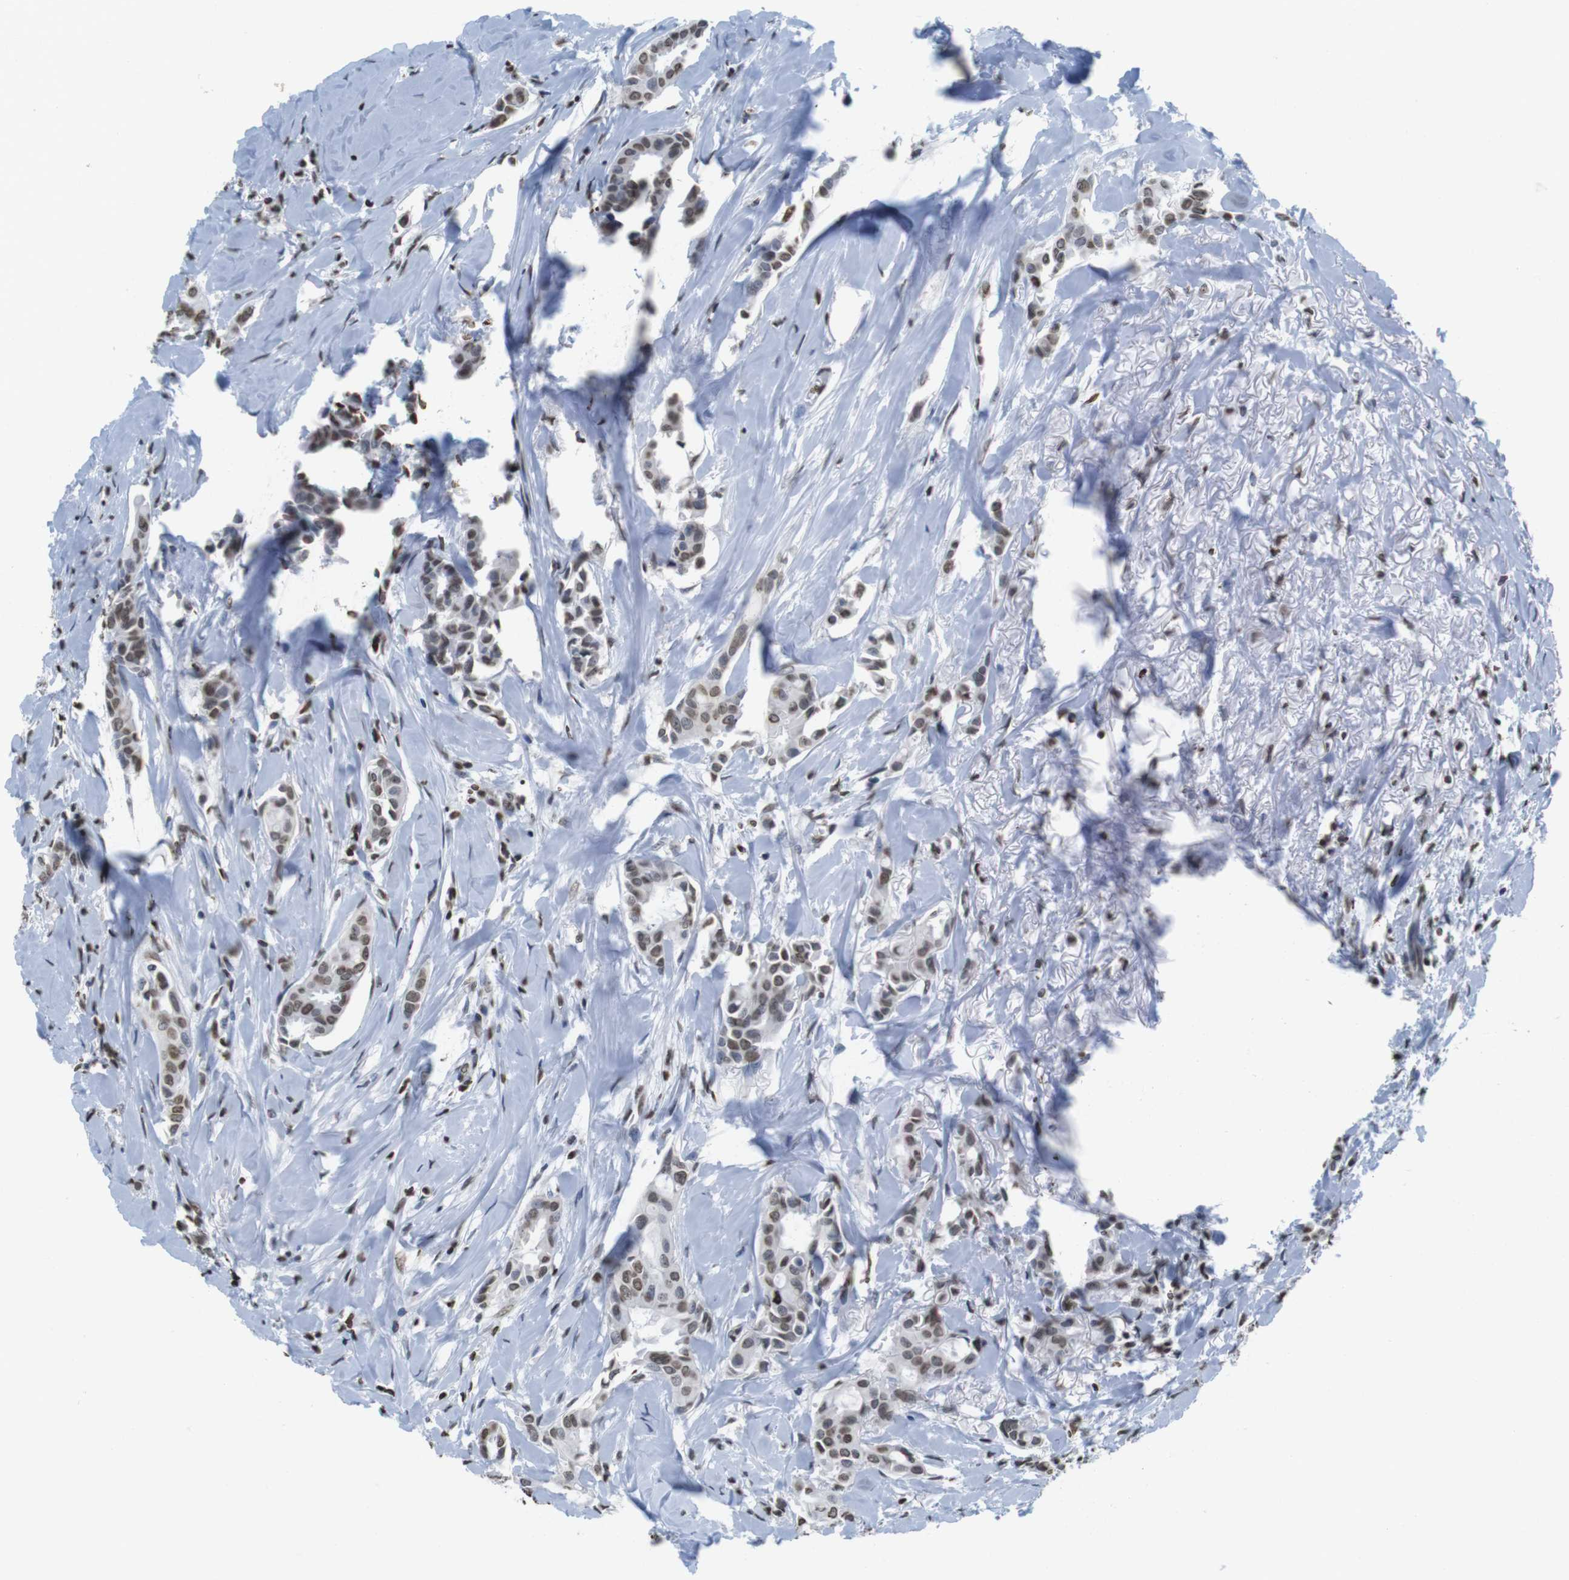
{"staining": {"intensity": "moderate", "quantity": ">75%", "location": "nuclear"}, "tissue": "head and neck cancer", "cell_type": "Tumor cells", "image_type": "cancer", "snomed": [{"axis": "morphology", "description": "Adenocarcinoma, NOS"}, {"axis": "topography", "description": "Salivary gland"}, {"axis": "topography", "description": "Head-Neck"}], "caption": "Head and neck cancer (adenocarcinoma) stained for a protein (brown) reveals moderate nuclear positive staining in approximately >75% of tumor cells.", "gene": "BSX", "patient": {"sex": "female", "age": 59}}